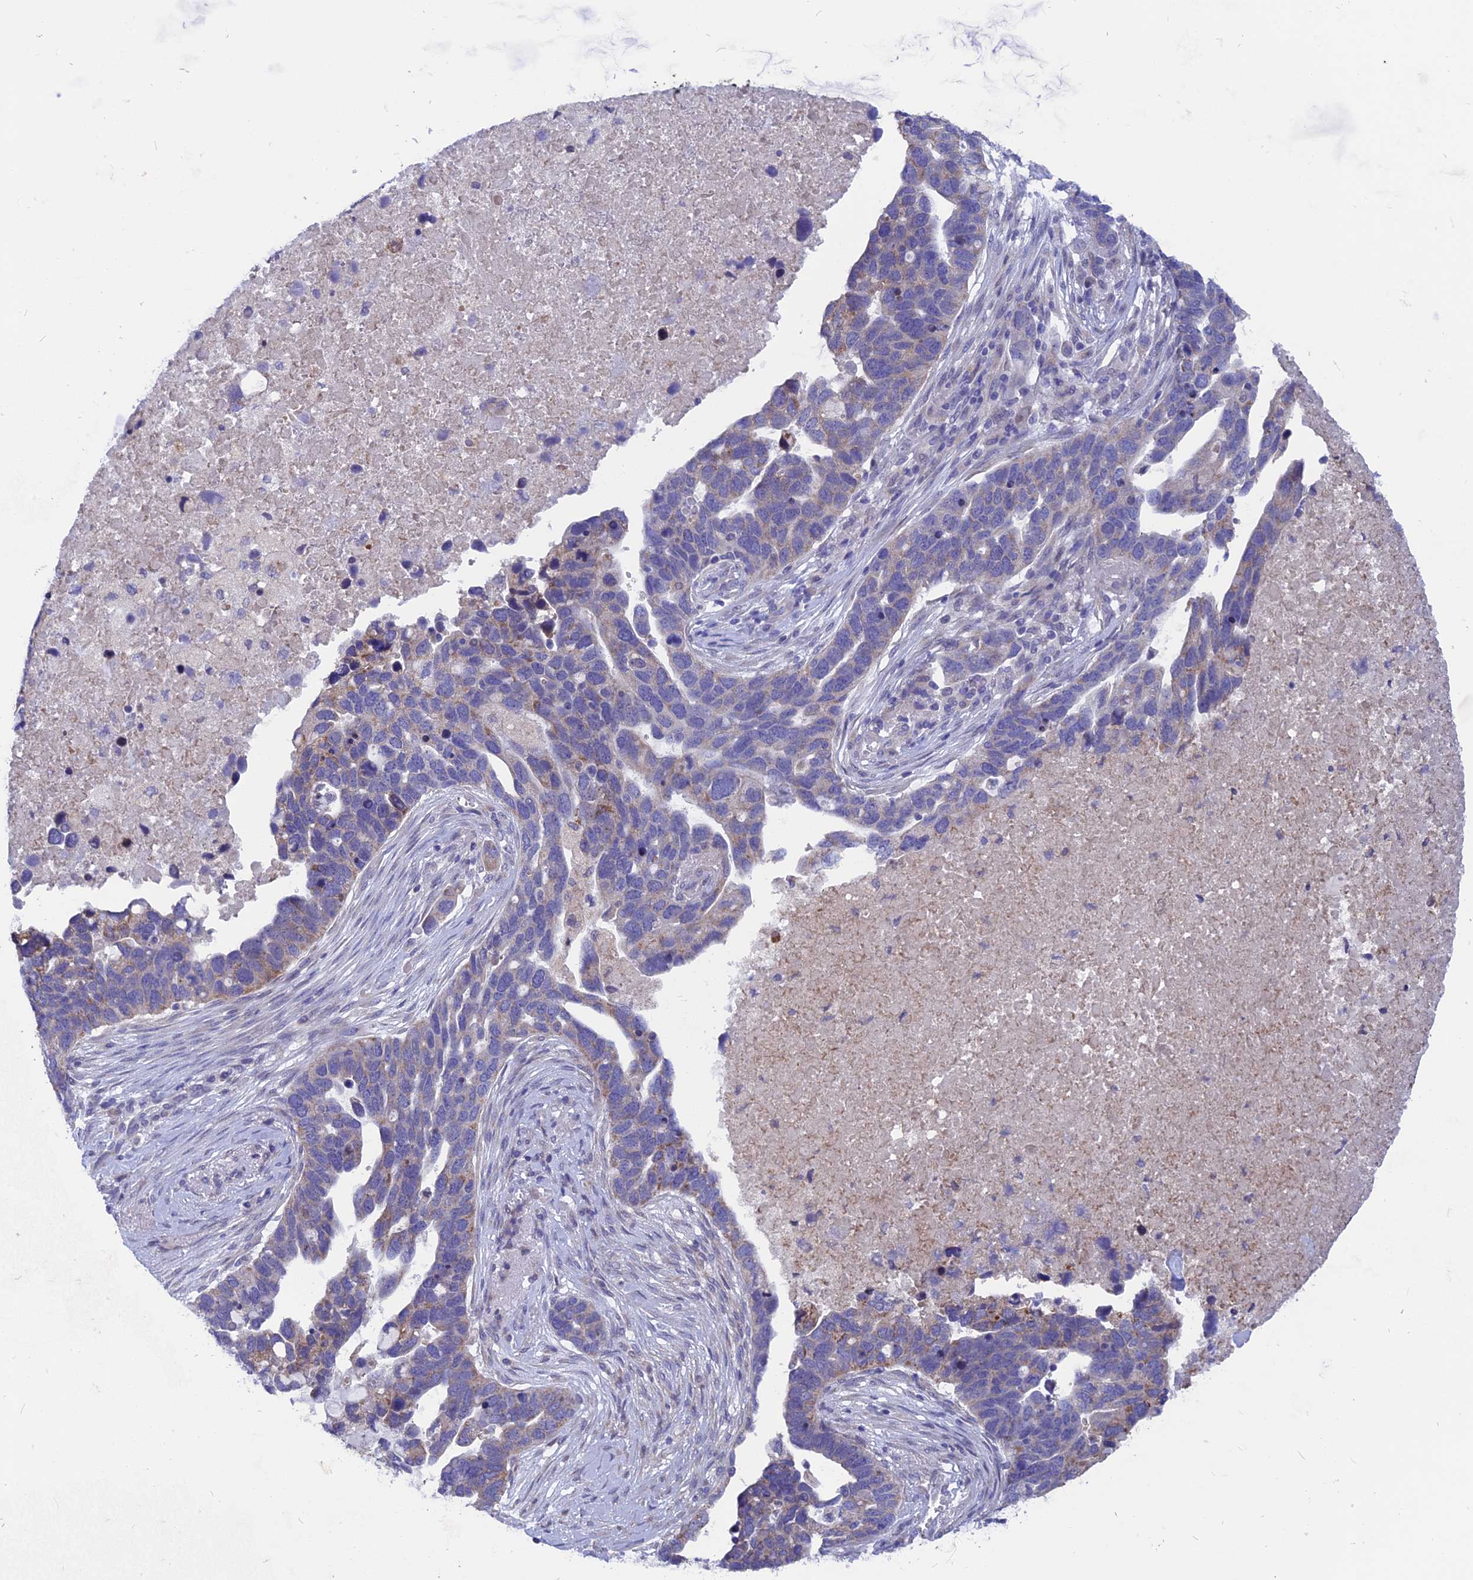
{"staining": {"intensity": "weak", "quantity": "<25%", "location": "cytoplasmic/membranous"}, "tissue": "ovarian cancer", "cell_type": "Tumor cells", "image_type": "cancer", "snomed": [{"axis": "morphology", "description": "Cystadenocarcinoma, serous, NOS"}, {"axis": "topography", "description": "Ovary"}], "caption": "Tumor cells show no significant staining in serous cystadenocarcinoma (ovarian).", "gene": "AK4", "patient": {"sex": "female", "age": 54}}